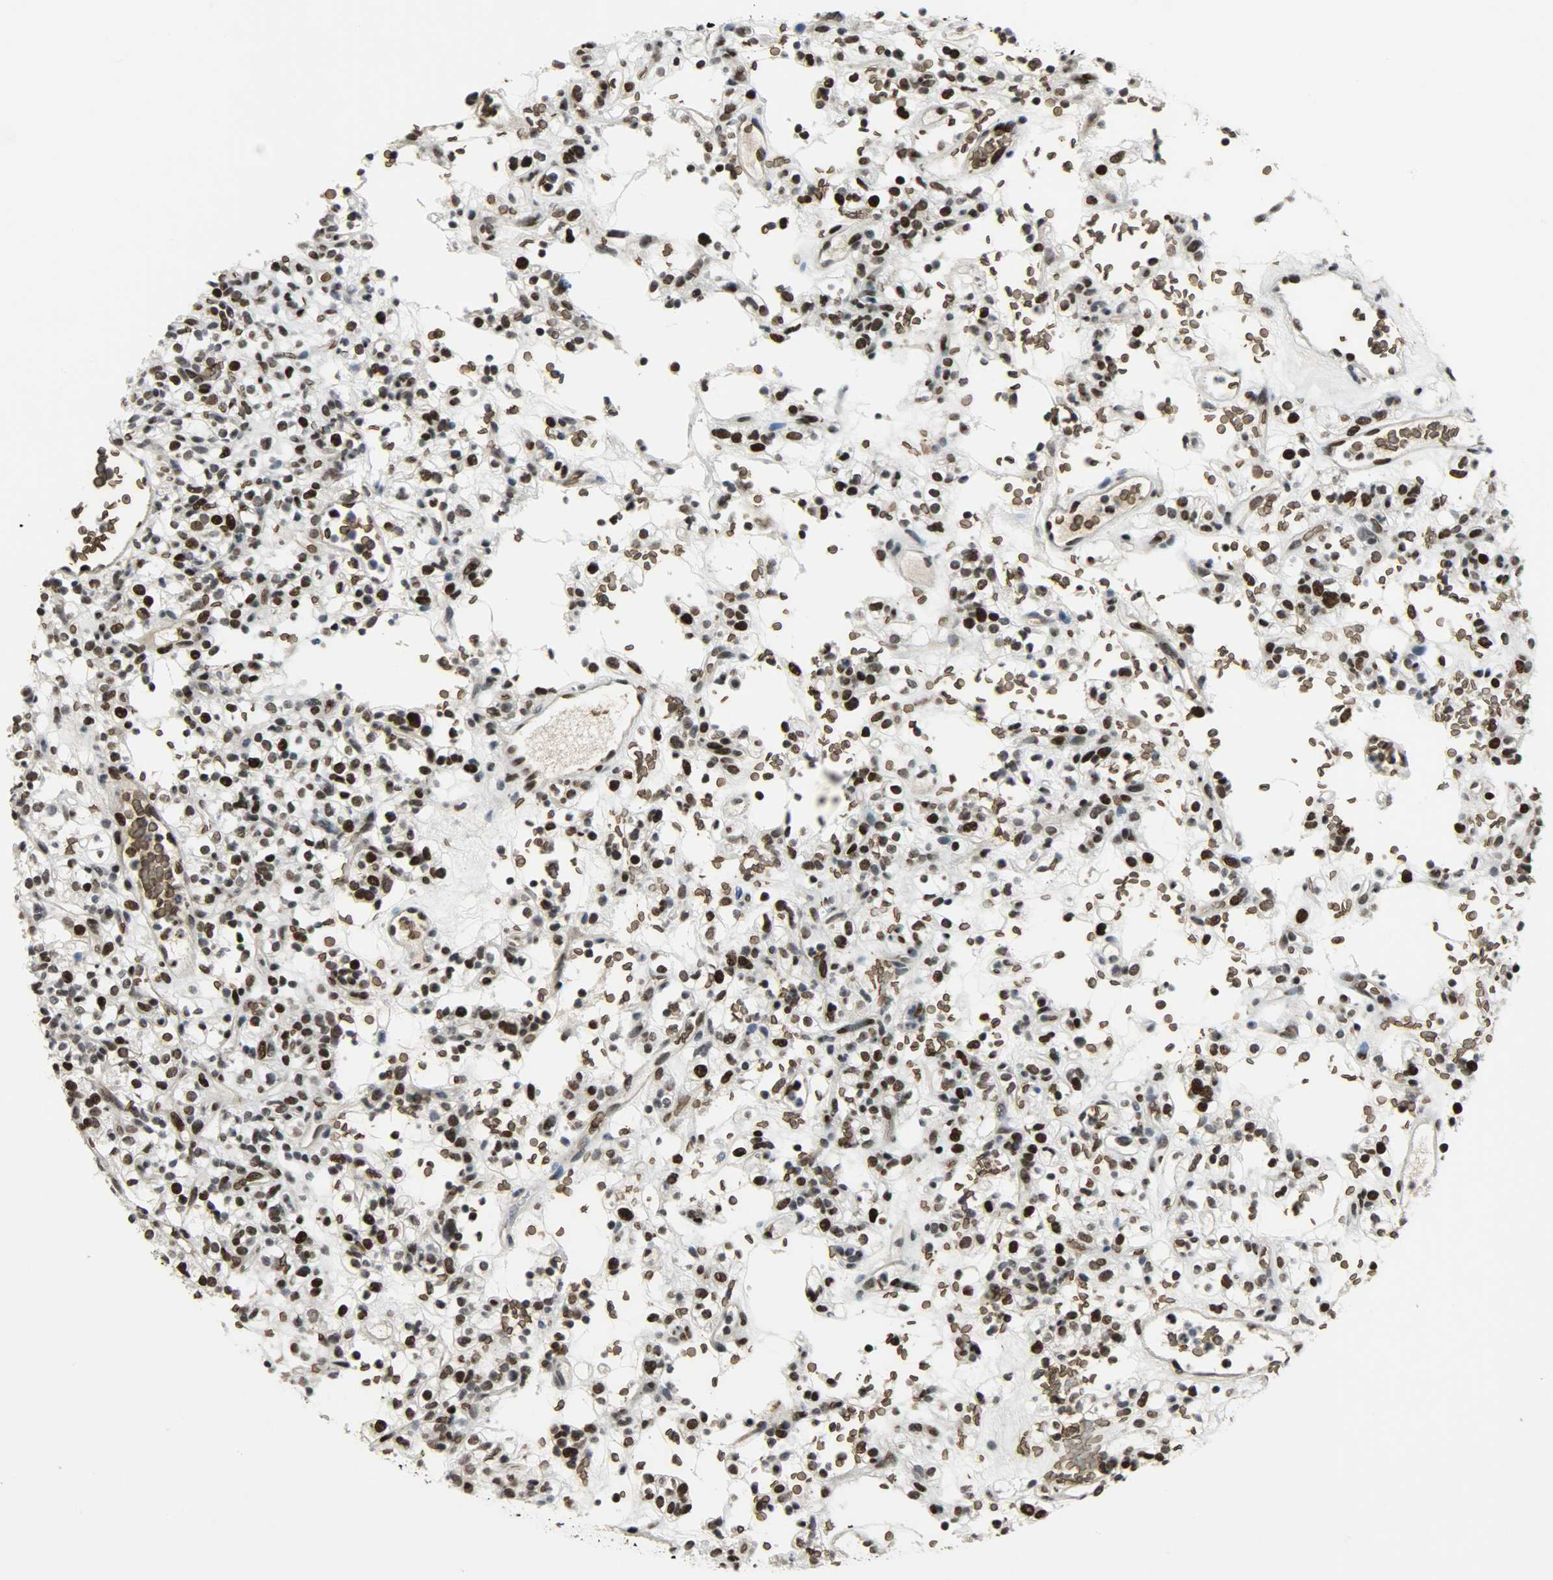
{"staining": {"intensity": "strong", "quantity": ">75%", "location": "nuclear"}, "tissue": "renal cancer", "cell_type": "Tumor cells", "image_type": "cancer", "snomed": [{"axis": "morphology", "description": "Normal tissue, NOS"}, {"axis": "morphology", "description": "Adenocarcinoma, NOS"}, {"axis": "topography", "description": "Kidney"}], "caption": "A high amount of strong nuclear positivity is identified in approximately >75% of tumor cells in adenocarcinoma (renal) tissue.", "gene": "SNAI1", "patient": {"sex": "female", "age": 72}}